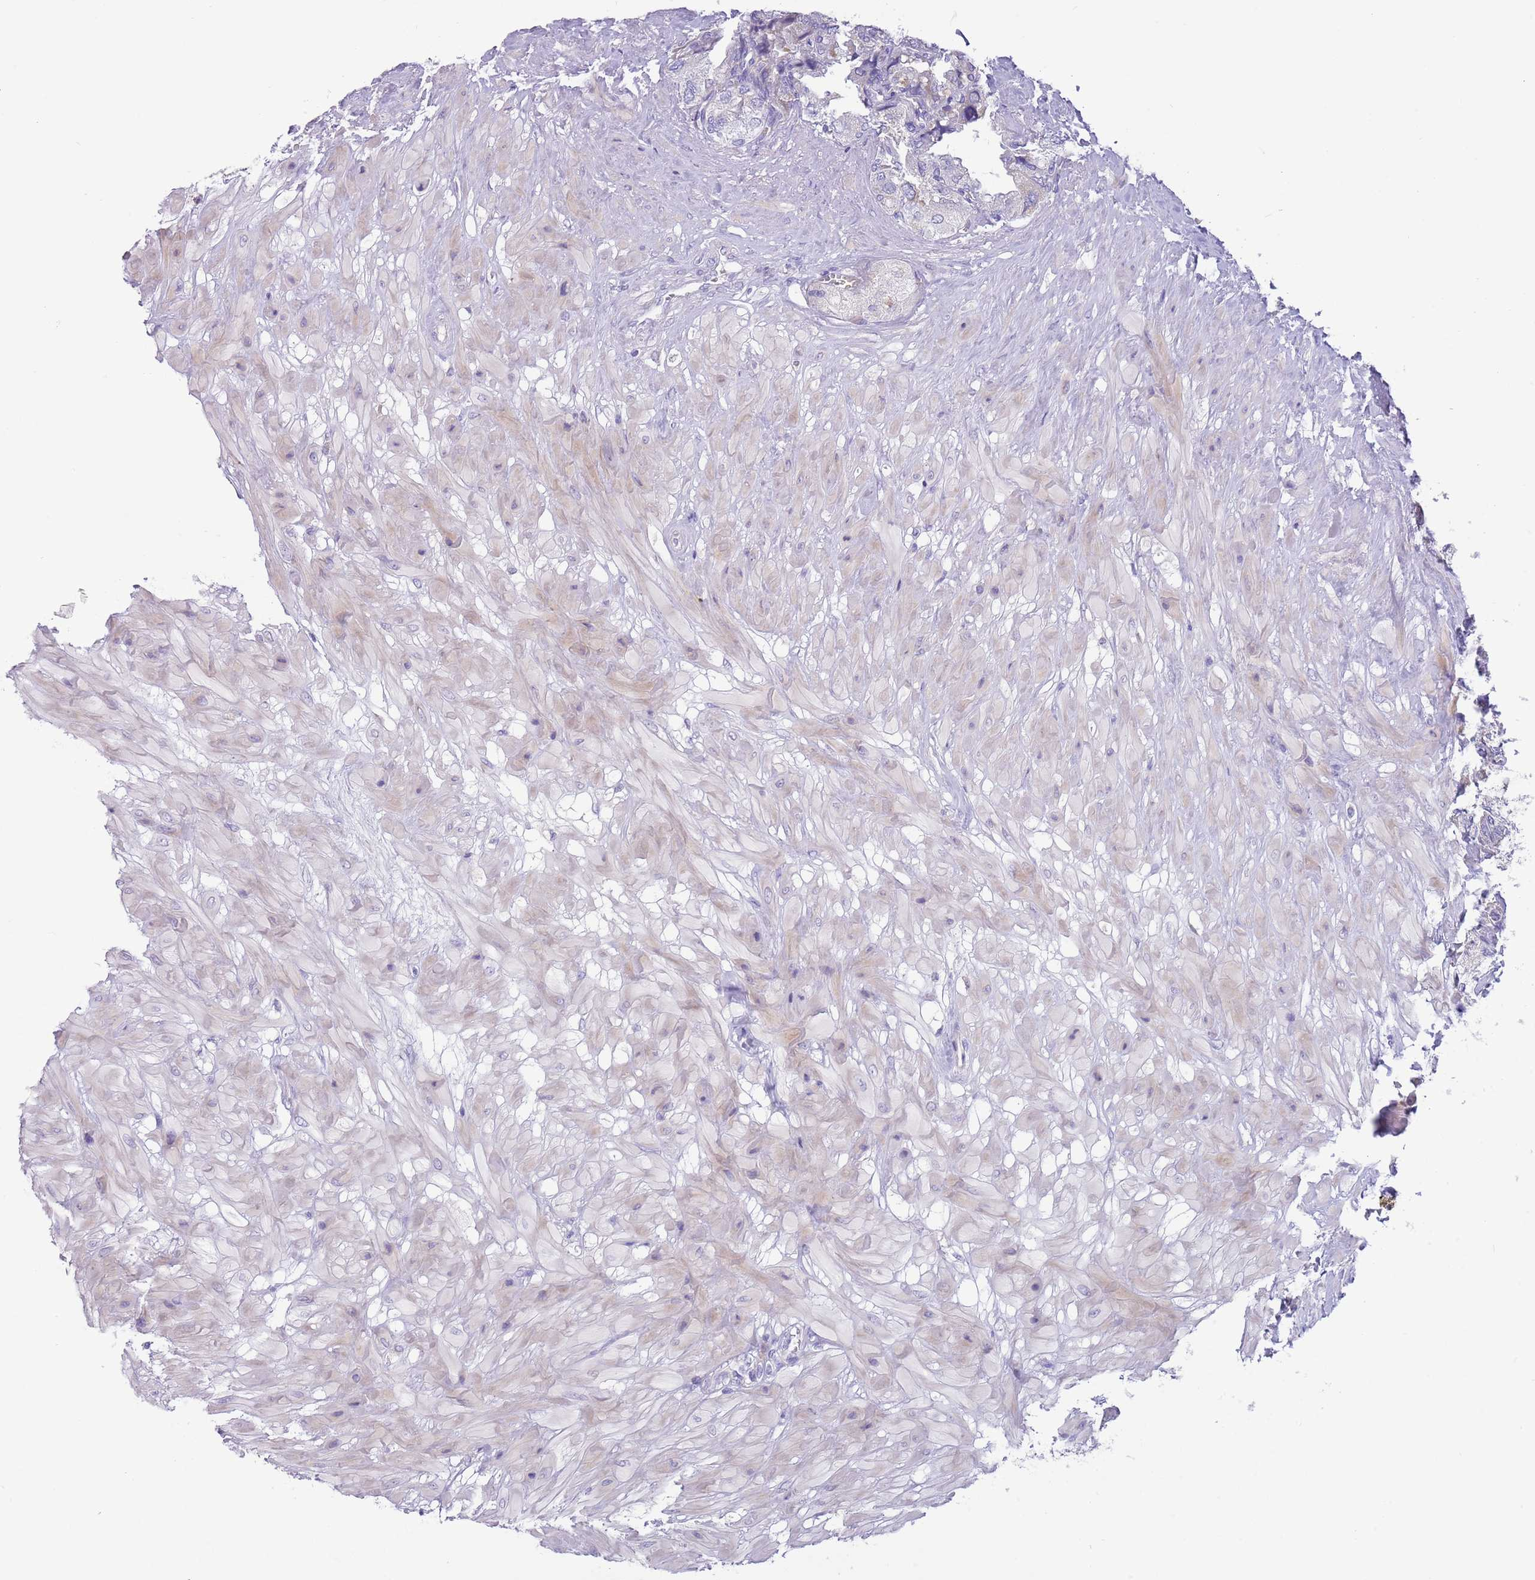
{"staining": {"intensity": "weak", "quantity": "25%-75%", "location": "cytoplasmic/membranous"}, "tissue": "seminal vesicle", "cell_type": "Glandular cells", "image_type": "normal", "snomed": [{"axis": "morphology", "description": "Normal tissue, NOS"}, {"axis": "topography", "description": "Seminal veicle"}, {"axis": "topography", "description": "Peripheral nerve tissue"}], "caption": "IHC micrograph of normal seminal vesicle: human seminal vesicle stained using immunohistochemistry reveals low levels of weak protein expression localized specifically in the cytoplasmic/membranous of glandular cells, appearing as a cytoplasmic/membranous brown color.", "gene": "DDHD1", "patient": {"sex": "male", "age": 60}}